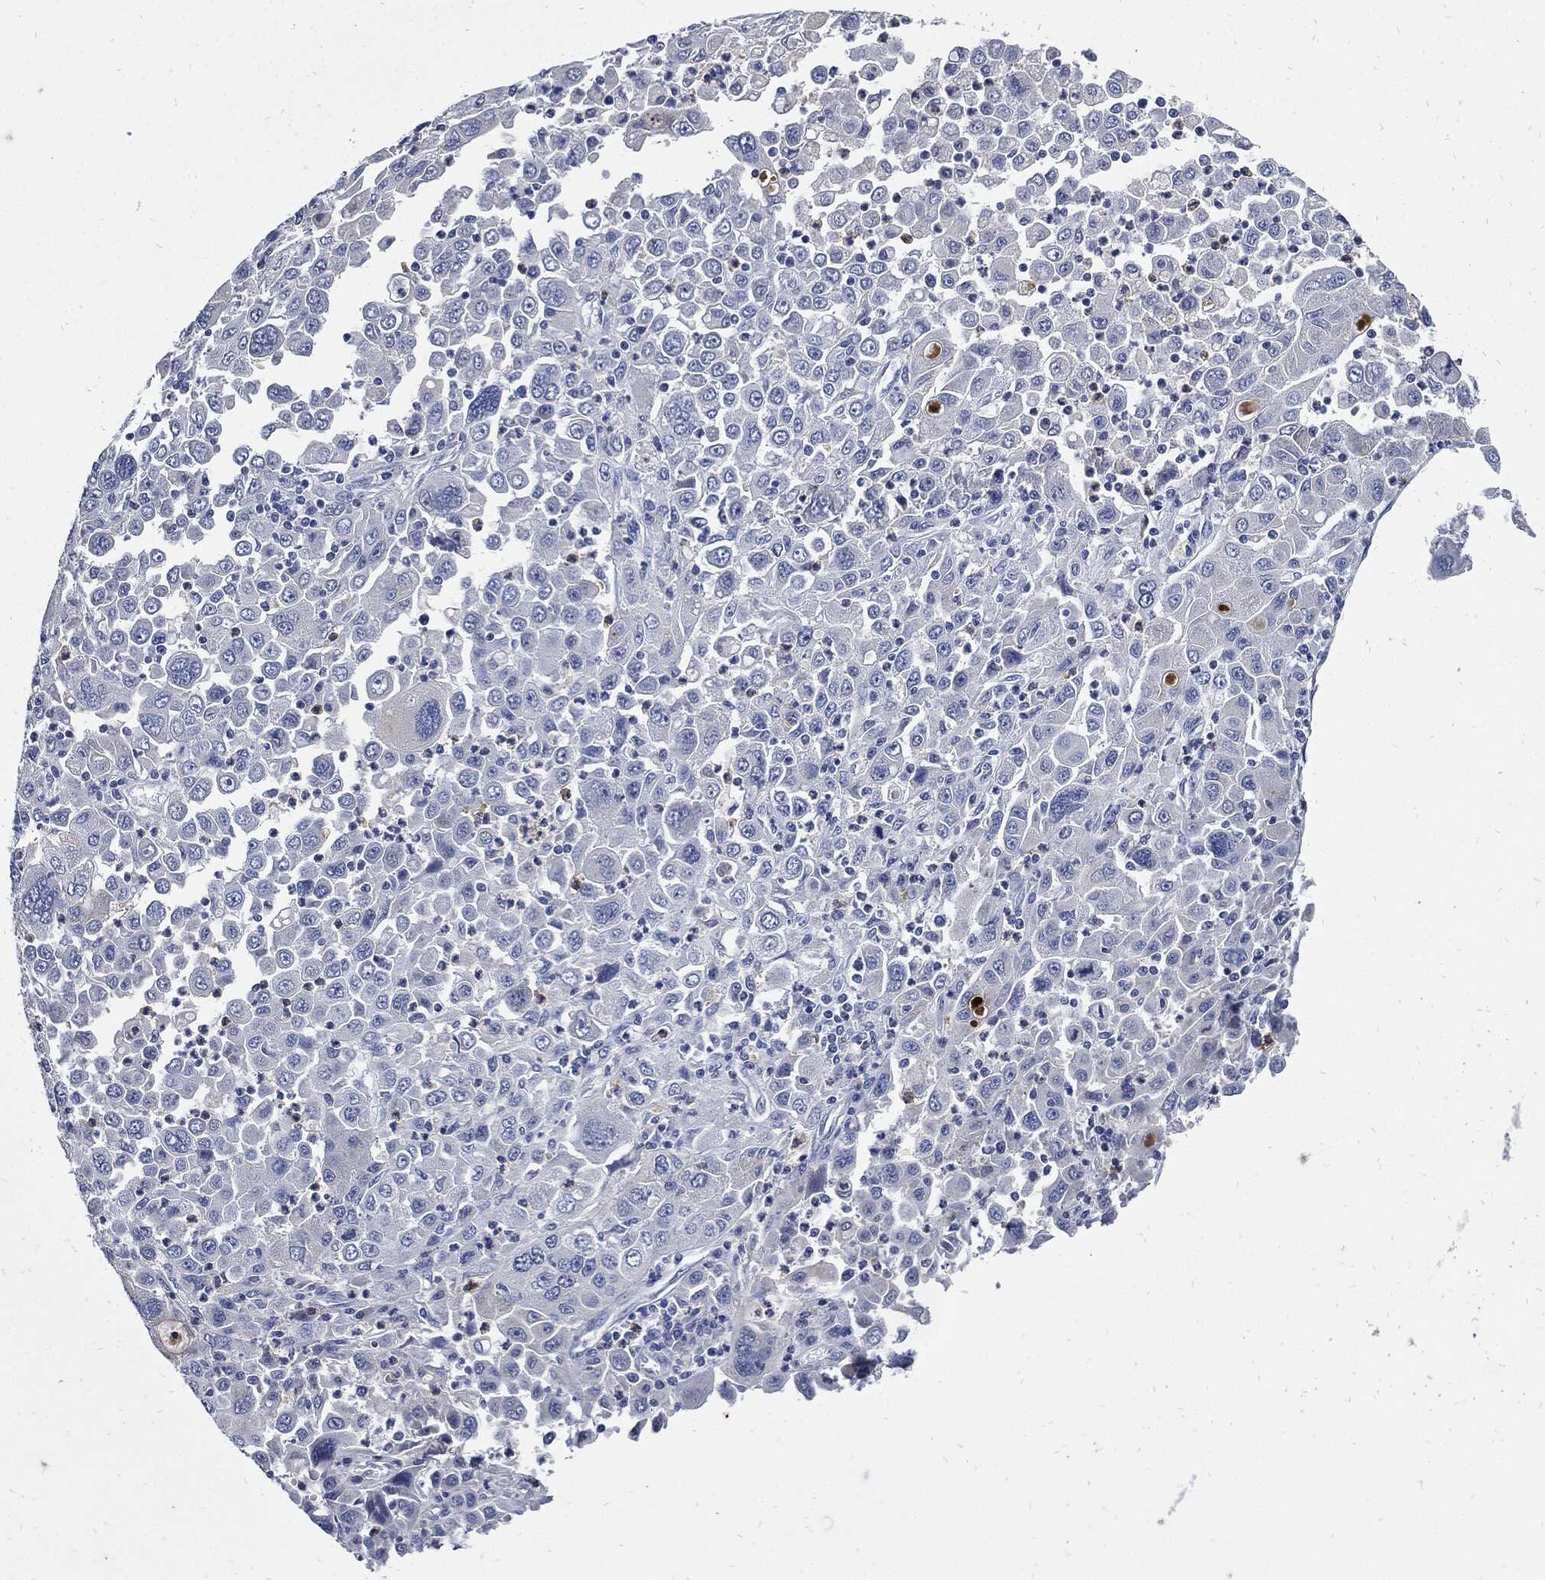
{"staining": {"intensity": "negative", "quantity": "none", "location": "none"}, "tissue": "stomach cancer", "cell_type": "Tumor cells", "image_type": "cancer", "snomed": [{"axis": "morphology", "description": "Adenocarcinoma, NOS"}, {"axis": "topography", "description": "Stomach"}], "caption": "DAB immunohistochemical staining of human stomach cancer (adenocarcinoma) reveals no significant staining in tumor cells. The staining is performed using DAB (3,3'-diaminobenzidine) brown chromogen with nuclei counter-stained in using hematoxylin.", "gene": "CPE", "patient": {"sex": "male", "age": 56}}